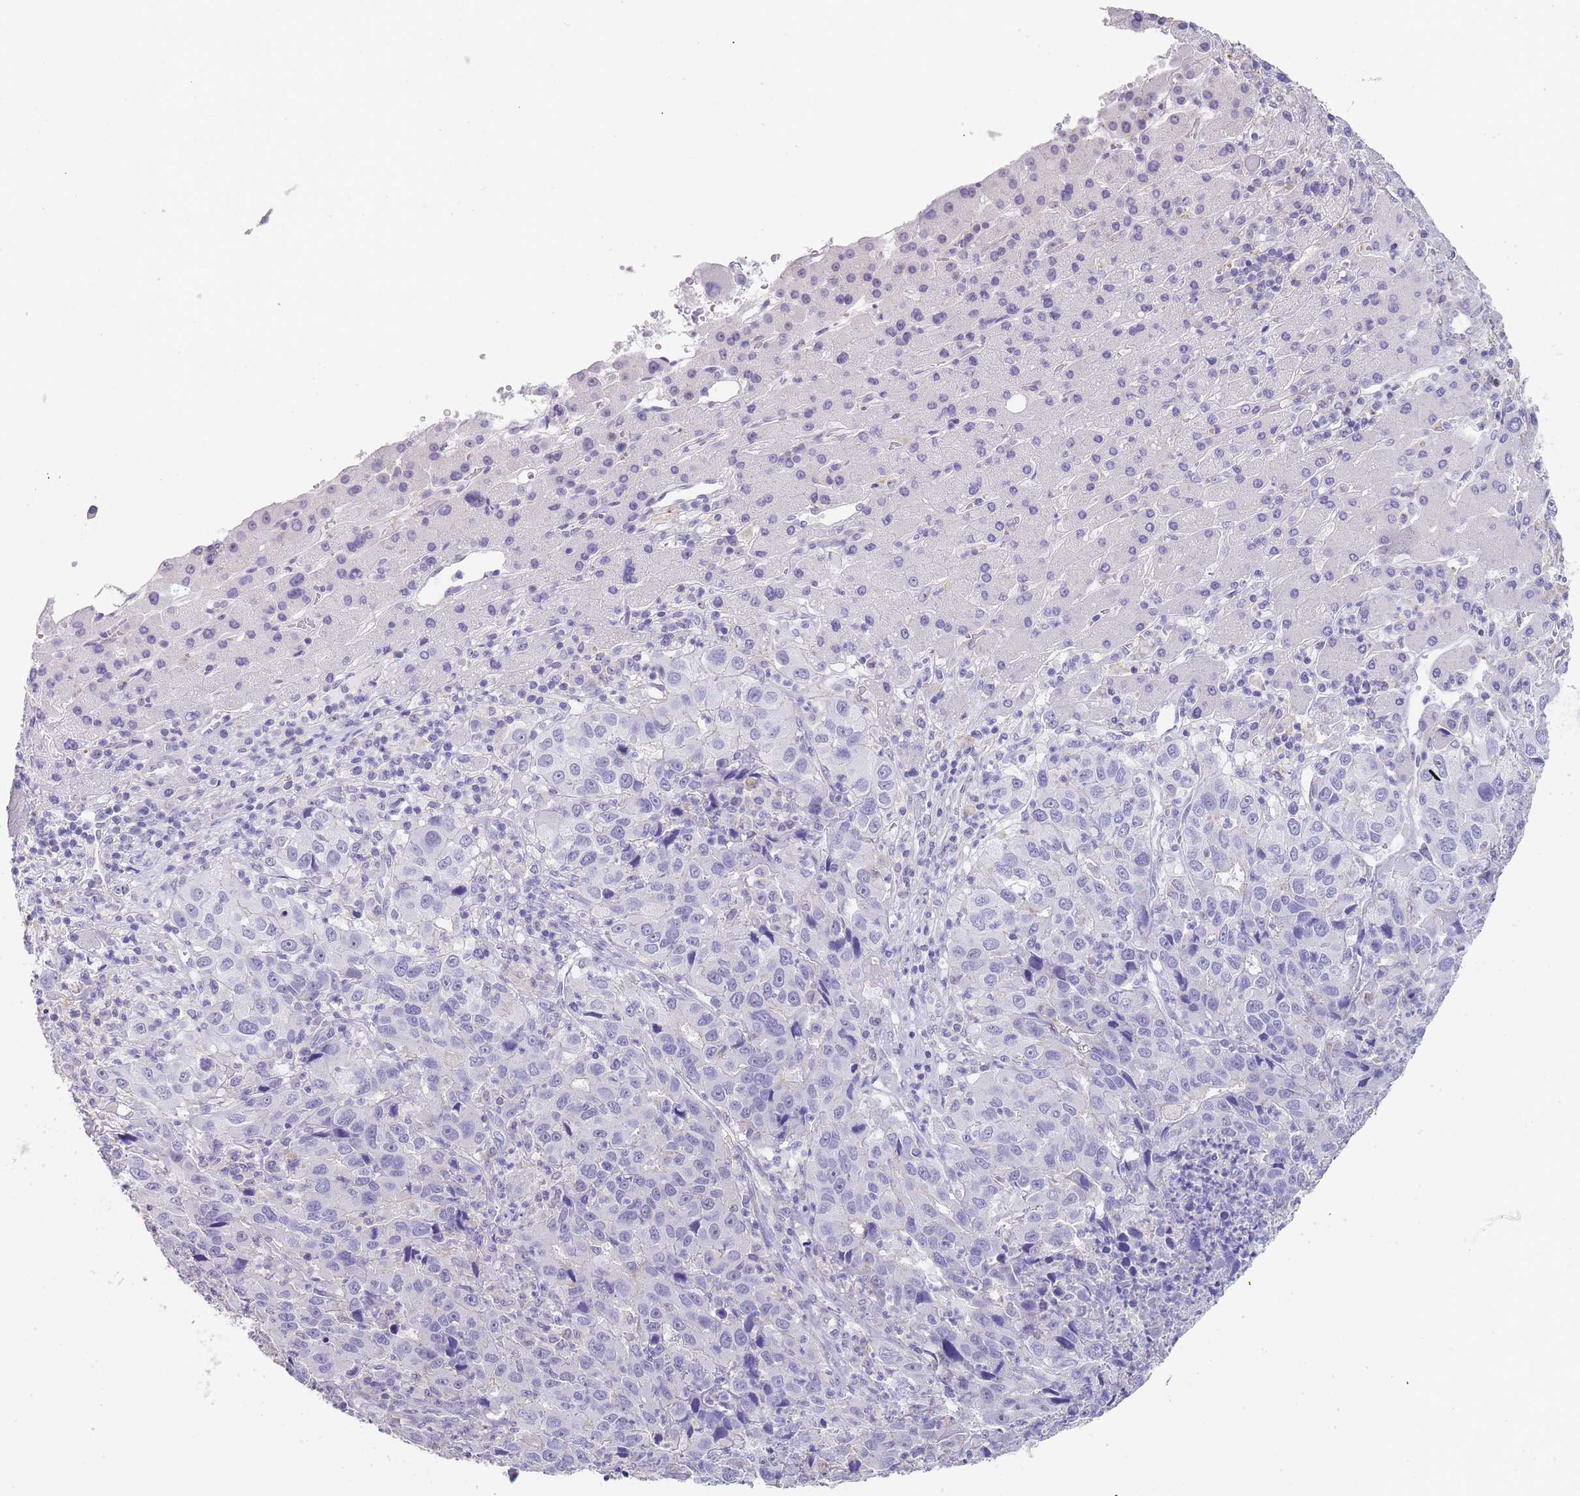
{"staining": {"intensity": "negative", "quantity": "none", "location": "none"}, "tissue": "liver cancer", "cell_type": "Tumor cells", "image_type": "cancer", "snomed": [{"axis": "morphology", "description": "Carcinoma, Hepatocellular, NOS"}, {"axis": "topography", "description": "Liver"}], "caption": "This is a image of immunohistochemistry staining of liver hepatocellular carcinoma, which shows no staining in tumor cells.", "gene": "NOP14", "patient": {"sex": "male", "age": 63}}